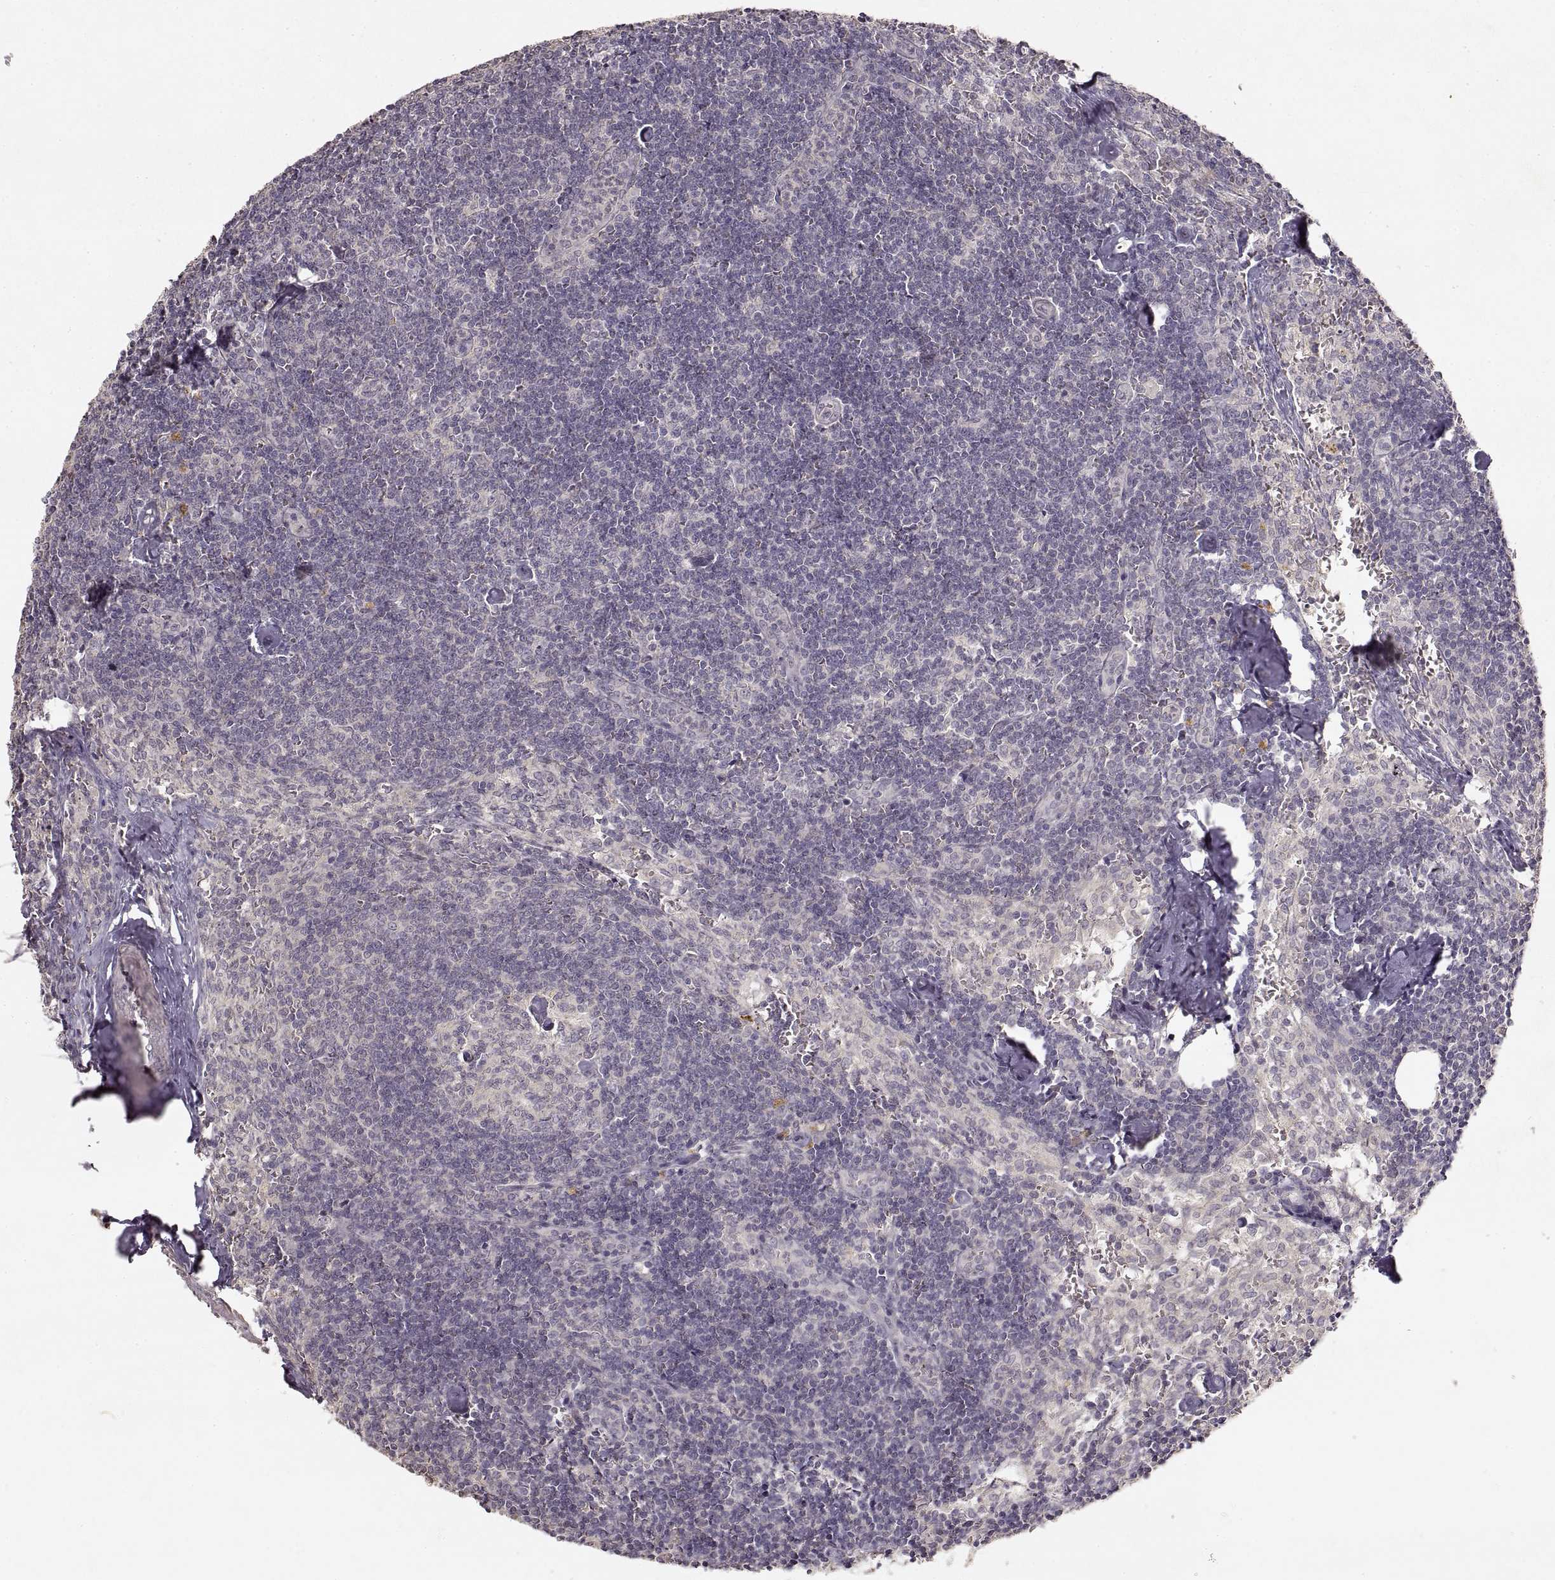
{"staining": {"intensity": "negative", "quantity": "none", "location": "none"}, "tissue": "lymph node", "cell_type": "Germinal center cells", "image_type": "normal", "snomed": [{"axis": "morphology", "description": "Normal tissue, NOS"}, {"axis": "topography", "description": "Lymph node"}], "caption": "A histopathology image of human lymph node is negative for staining in germinal center cells. (Stains: DAB (3,3'-diaminobenzidine) IHC with hematoxylin counter stain, Microscopy: brightfield microscopy at high magnification).", "gene": "LAMC2", "patient": {"sex": "female", "age": 50}}